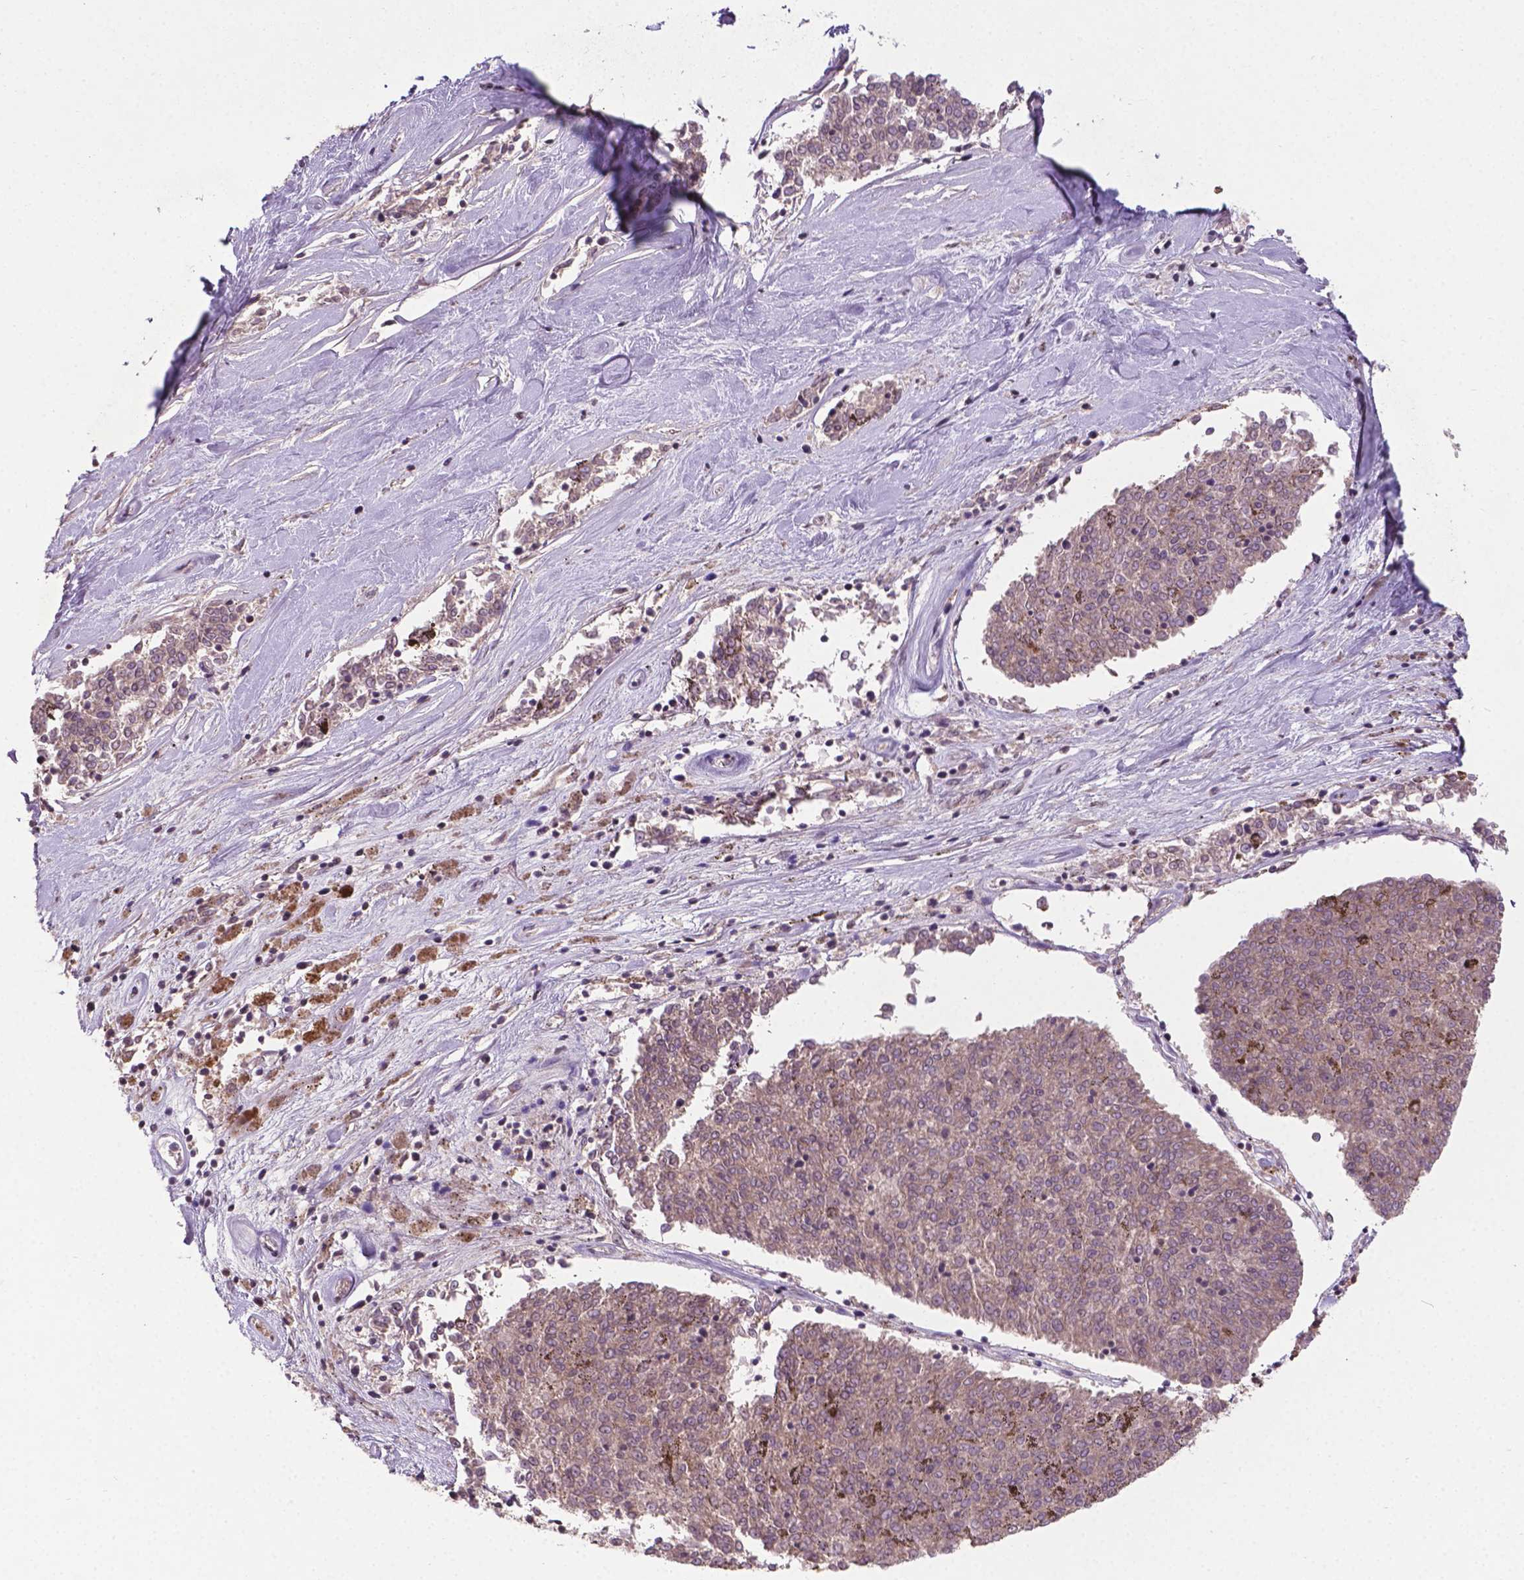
{"staining": {"intensity": "negative", "quantity": "none", "location": "none"}, "tissue": "melanoma", "cell_type": "Tumor cells", "image_type": "cancer", "snomed": [{"axis": "morphology", "description": "Malignant melanoma, NOS"}, {"axis": "topography", "description": "Skin"}], "caption": "The photomicrograph demonstrates no significant staining in tumor cells of melanoma. (DAB (3,3'-diaminobenzidine) immunohistochemistry (IHC) with hematoxylin counter stain).", "gene": "ANKRD54", "patient": {"sex": "female", "age": 72}}